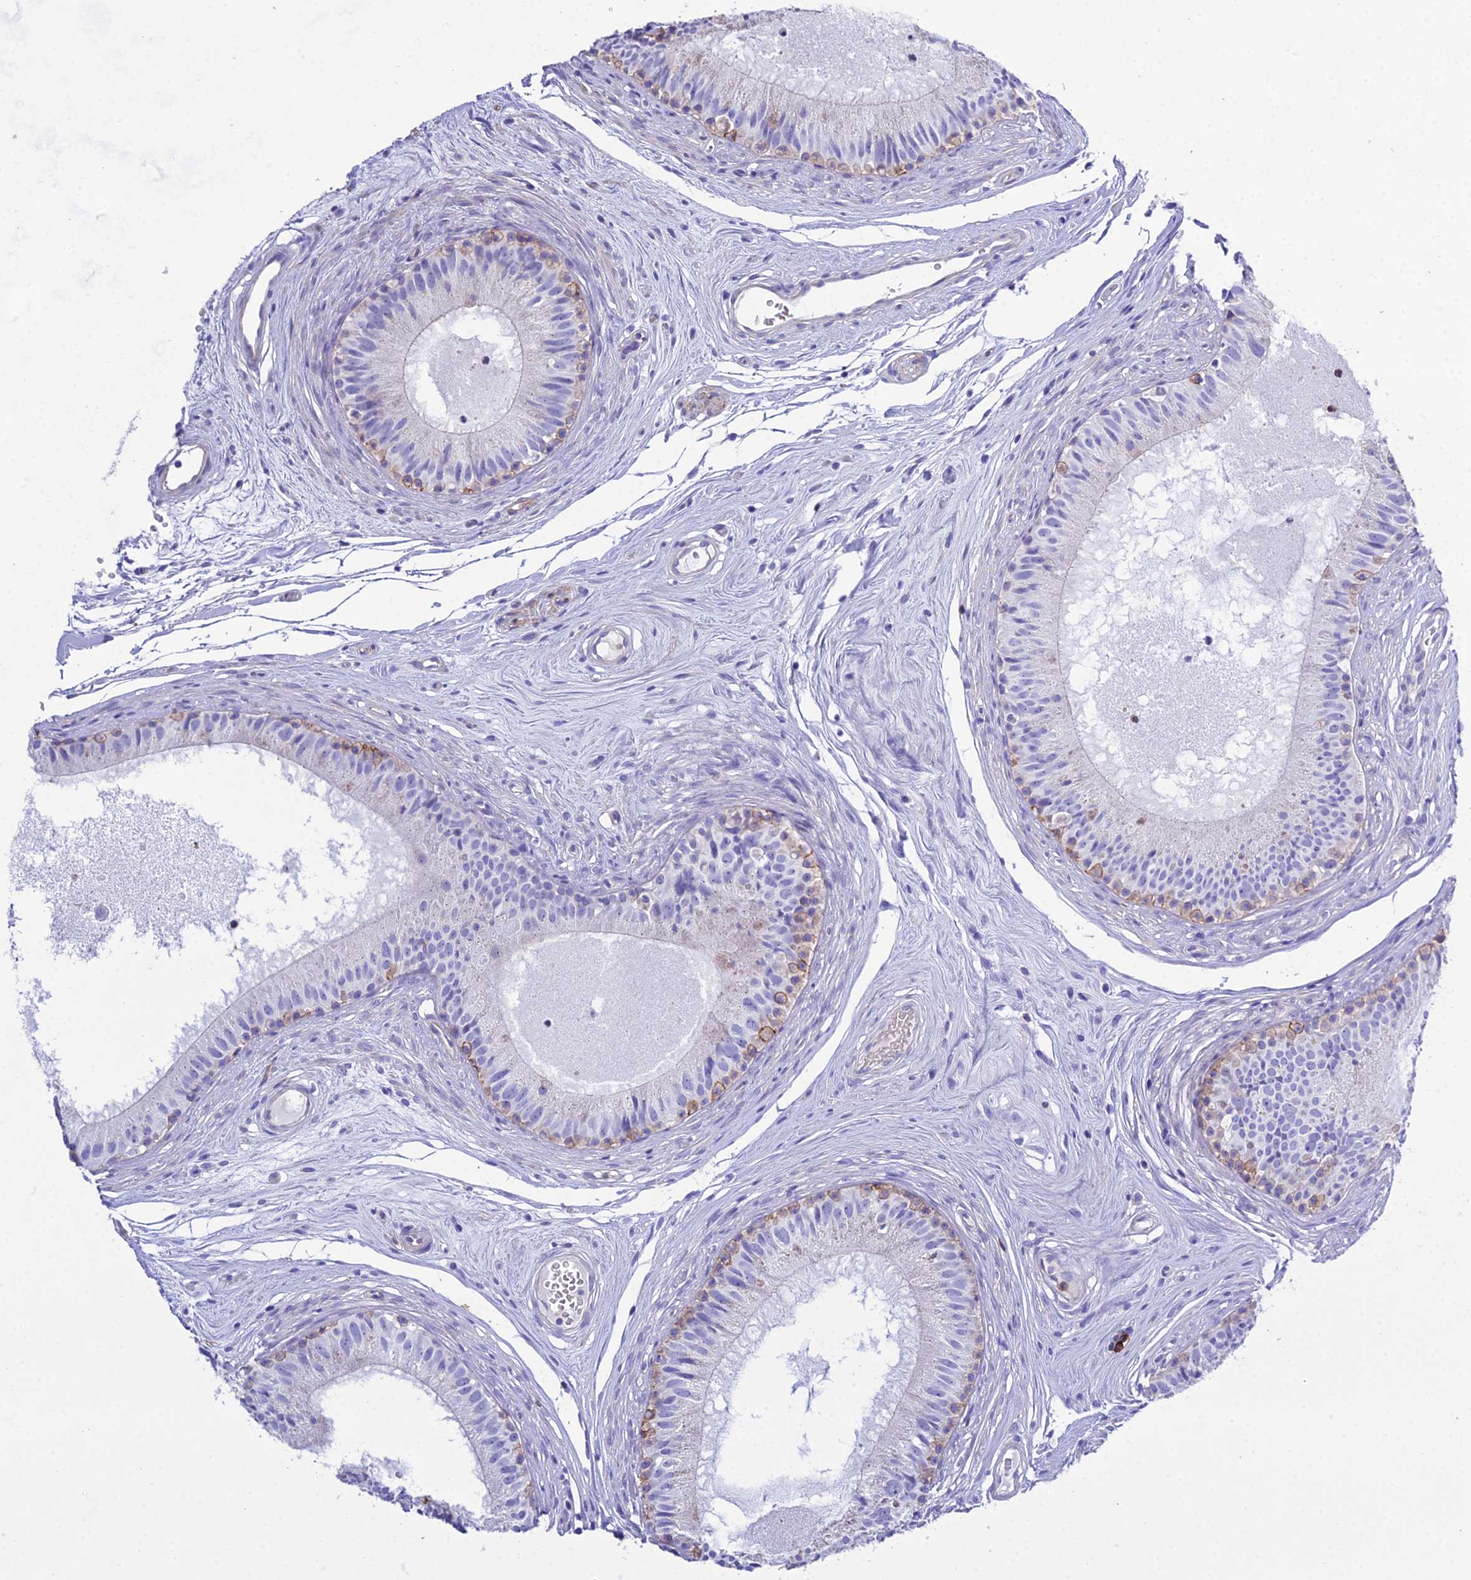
{"staining": {"intensity": "strong", "quantity": "<25%", "location": "cytoplasmic/membranous"}, "tissue": "epididymis", "cell_type": "Glandular cells", "image_type": "normal", "snomed": [{"axis": "morphology", "description": "Normal tissue, NOS"}, {"axis": "topography", "description": "Epididymis"}], "caption": "IHC (DAB (3,3'-diaminobenzidine)) staining of normal epididymis shows strong cytoplasmic/membranous protein expression in about <25% of glandular cells.", "gene": "OR1Q1", "patient": {"sex": "male", "age": 74}}